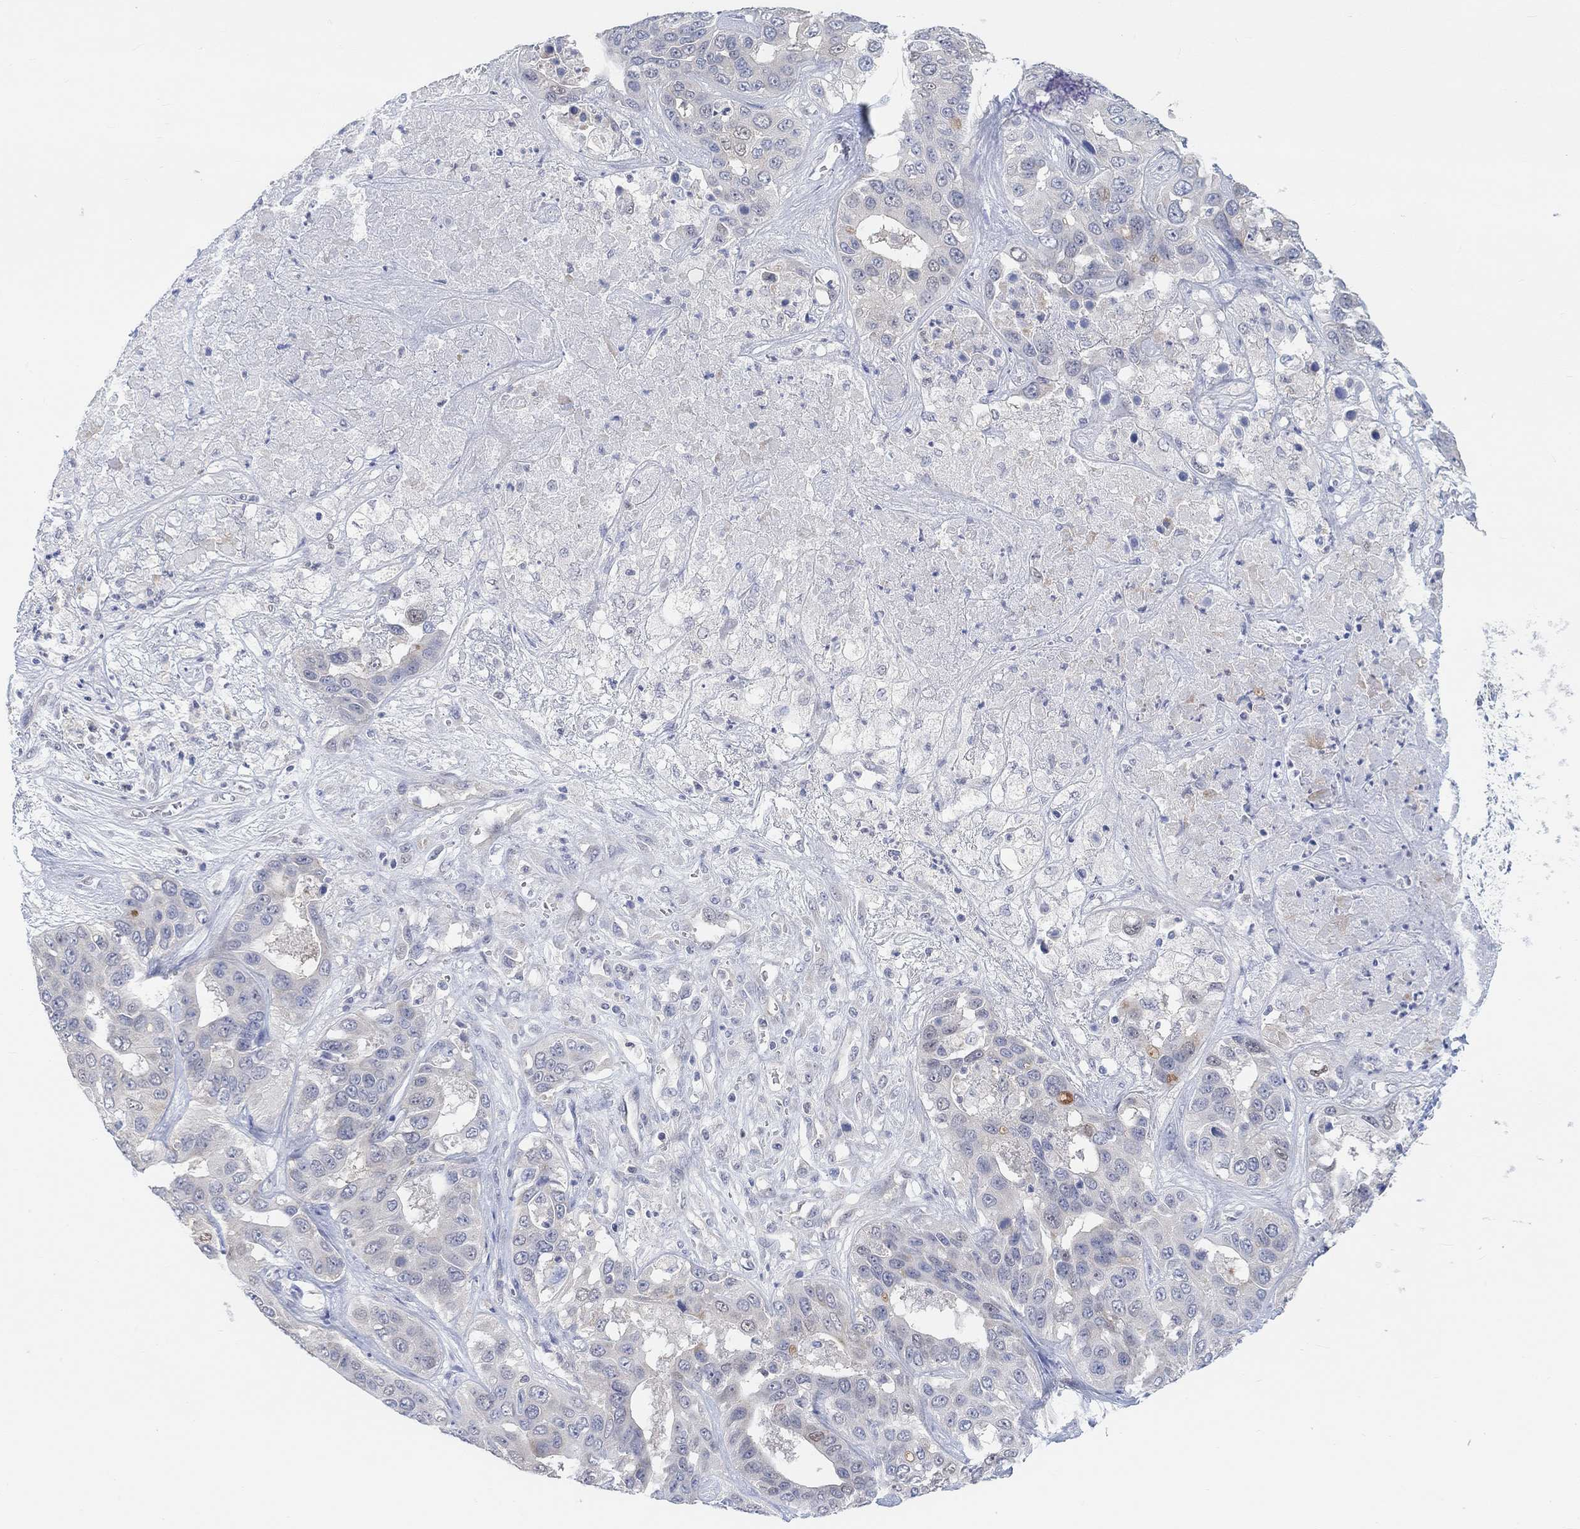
{"staining": {"intensity": "negative", "quantity": "none", "location": "none"}, "tissue": "liver cancer", "cell_type": "Tumor cells", "image_type": "cancer", "snomed": [{"axis": "morphology", "description": "Cholangiocarcinoma"}, {"axis": "topography", "description": "Liver"}], "caption": "The image exhibits no staining of tumor cells in liver cancer (cholangiocarcinoma).", "gene": "MUC1", "patient": {"sex": "female", "age": 52}}